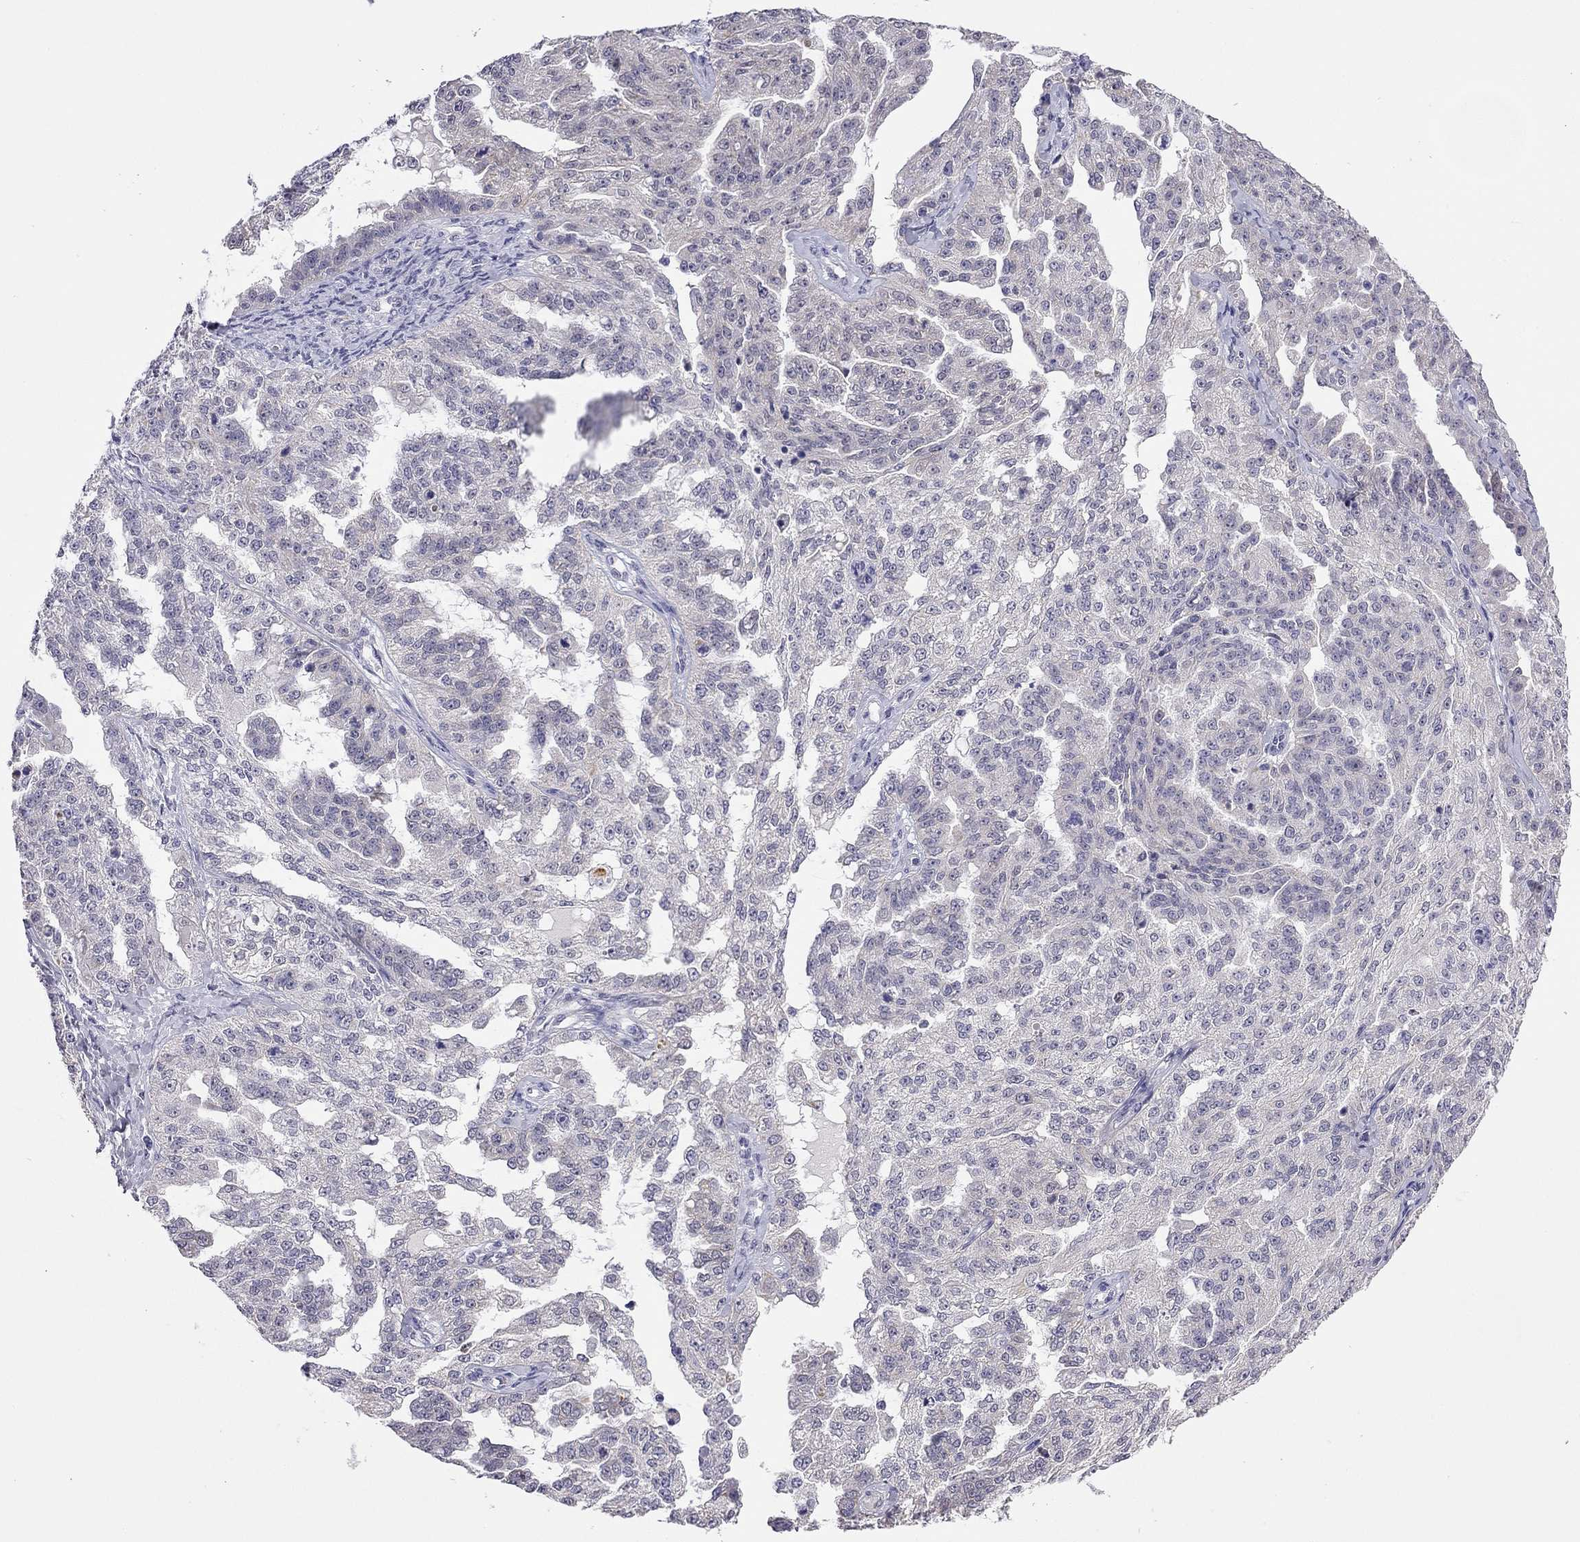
{"staining": {"intensity": "negative", "quantity": "none", "location": "none"}, "tissue": "ovarian cancer", "cell_type": "Tumor cells", "image_type": "cancer", "snomed": [{"axis": "morphology", "description": "Cystadenocarcinoma, serous, NOS"}, {"axis": "topography", "description": "Ovary"}], "caption": "High magnification brightfield microscopy of ovarian cancer (serous cystadenocarcinoma) stained with DAB (3,3'-diaminobenzidine) (brown) and counterstained with hematoxylin (blue): tumor cells show no significant expression.", "gene": "C5orf49", "patient": {"sex": "female", "age": 58}}